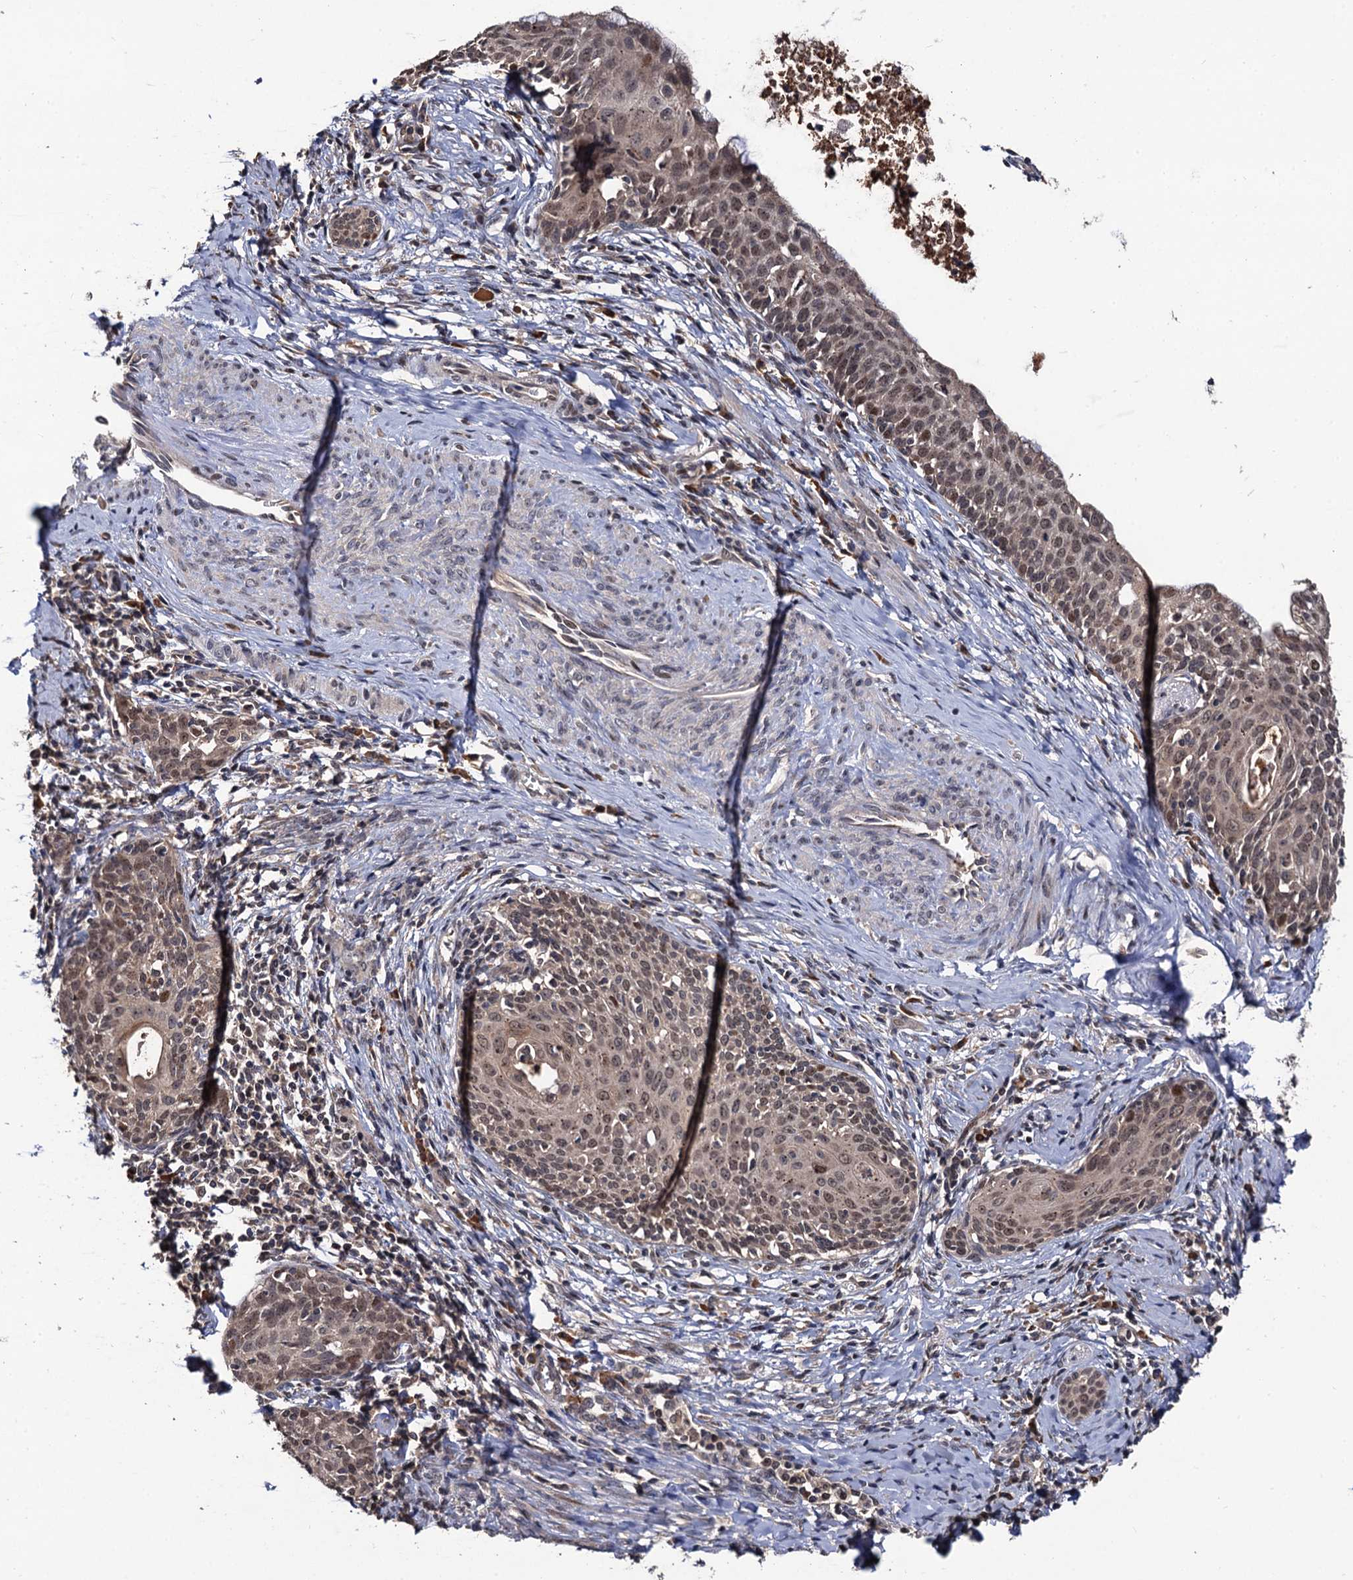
{"staining": {"intensity": "moderate", "quantity": ">75%", "location": "nuclear"}, "tissue": "cervical cancer", "cell_type": "Tumor cells", "image_type": "cancer", "snomed": [{"axis": "morphology", "description": "Squamous cell carcinoma, NOS"}, {"axis": "topography", "description": "Cervix"}], "caption": "This is an image of IHC staining of cervical cancer, which shows moderate positivity in the nuclear of tumor cells.", "gene": "LRRC63", "patient": {"sex": "female", "age": 52}}